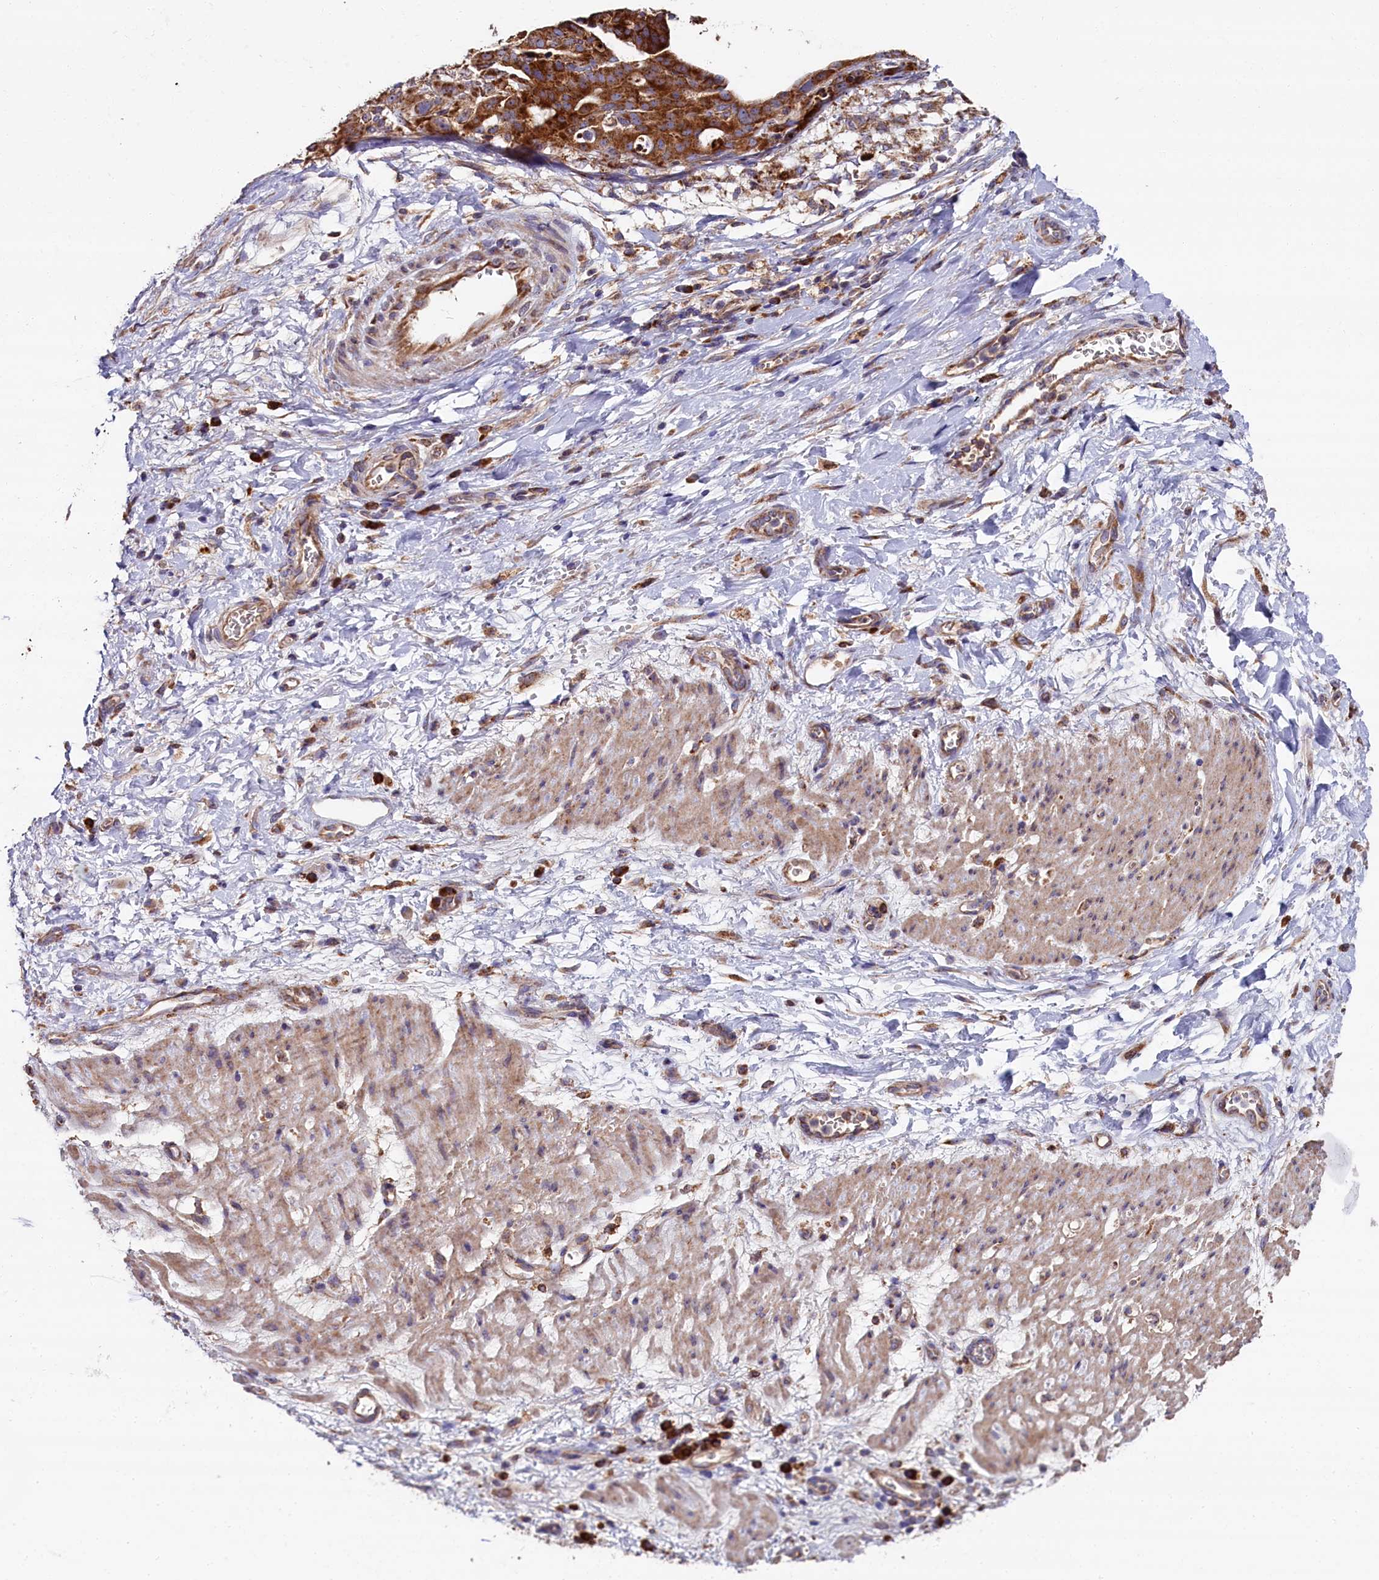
{"staining": {"intensity": "strong", "quantity": ">75%", "location": "cytoplasmic/membranous"}, "tissue": "stomach cancer", "cell_type": "Tumor cells", "image_type": "cancer", "snomed": [{"axis": "morphology", "description": "Adenocarcinoma, NOS"}, {"axis": "topography", "description": "Stomach"}], "caption": "Stomach cancer tissue reveals strong cytoplasmic/membranous positivity in approximately >75% of tumor cells (Stains: DAB (3,3'-diaminobenzidine) in brown, nuclei in blue, Microscopy: brightfield microscopy at high magnification).", "gene": "ZSWIM1", "patient": {"sex": "male", "age": 48}}